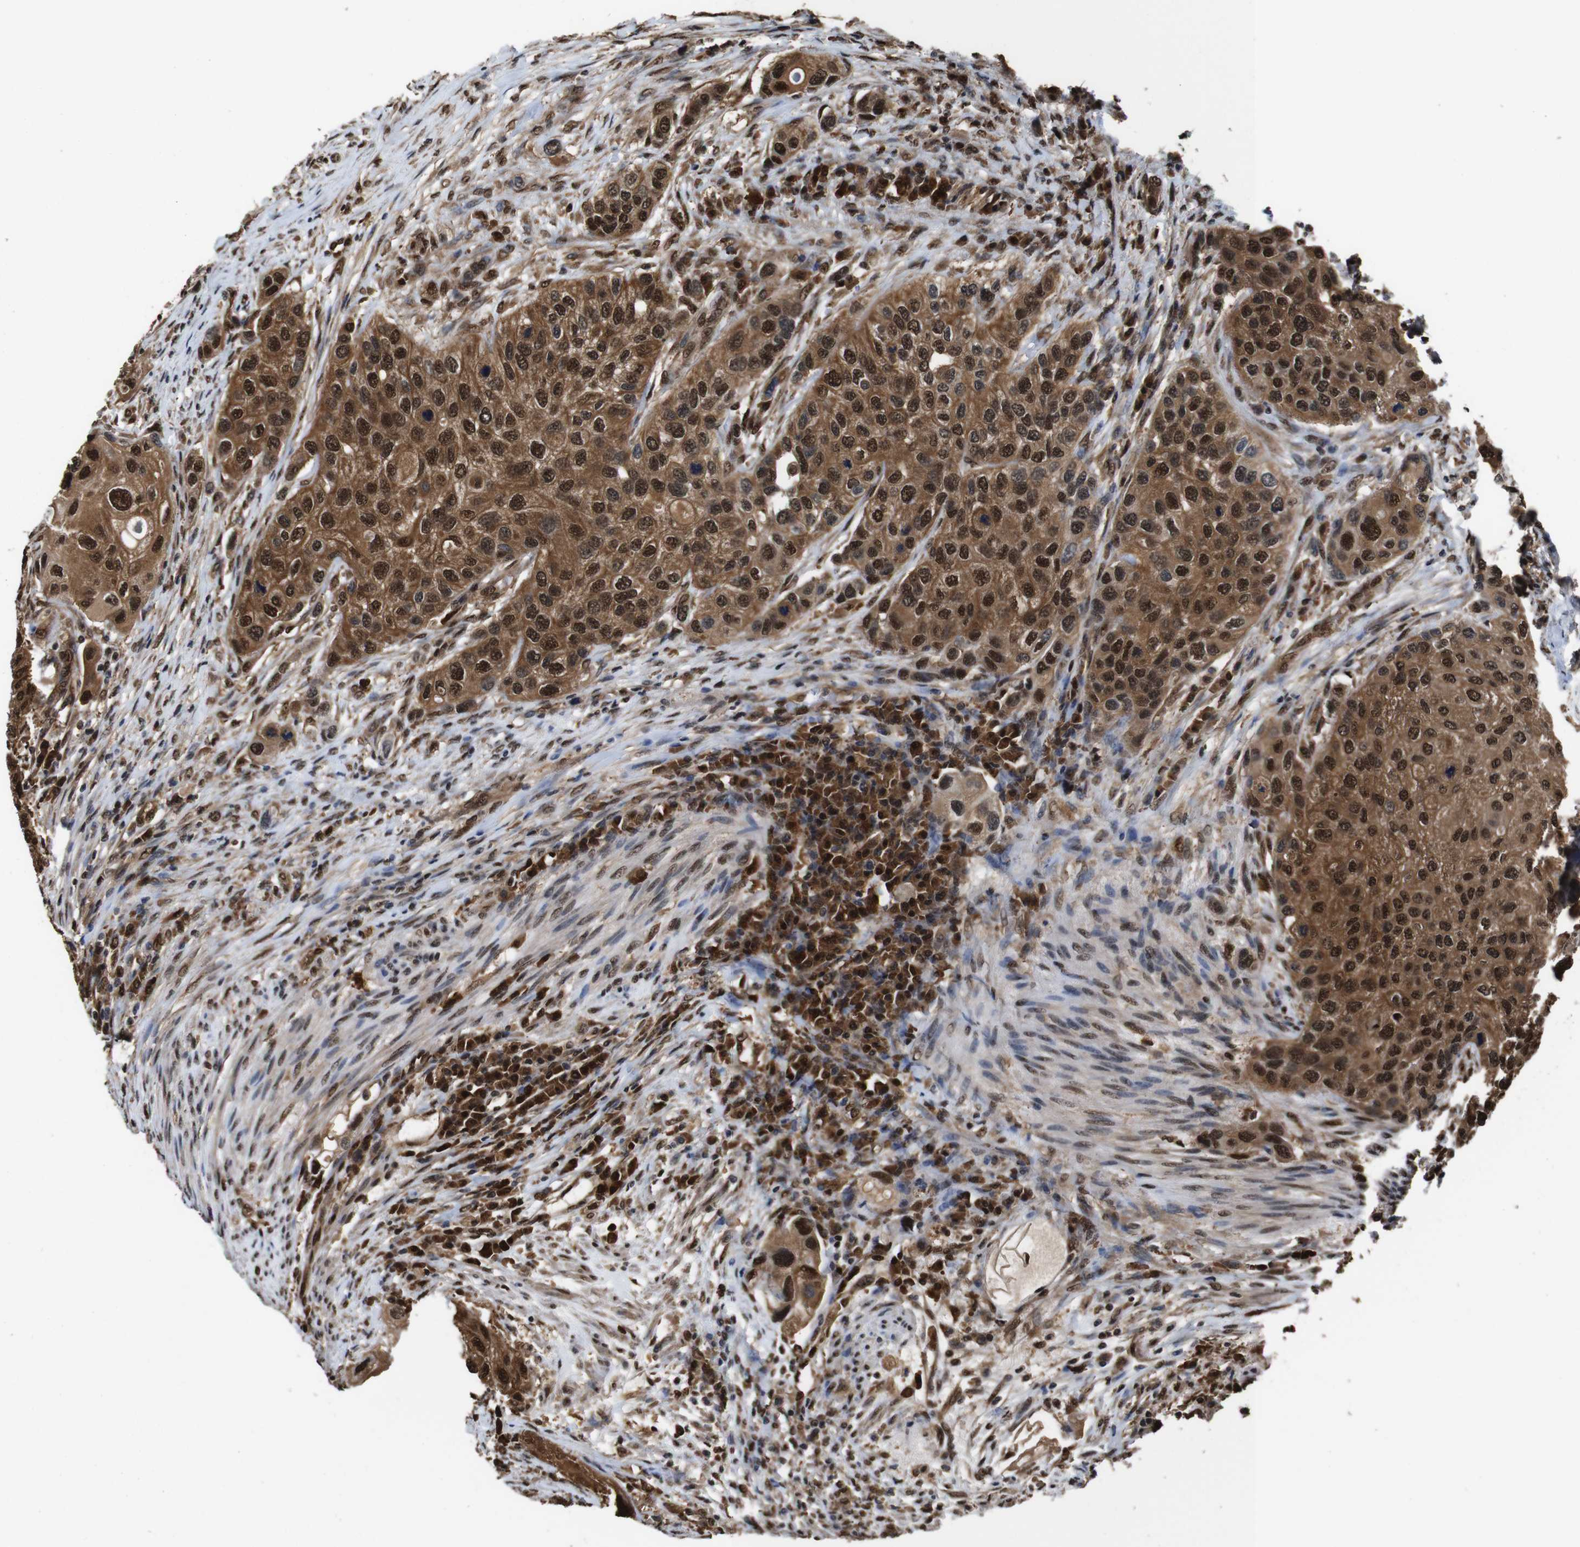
{"staining": {"intensity": "strong", "quantity": ">75%", "location": "cytoplasmic/membranous,nuclear"}, "tissue": "urothelial cancer", "cell_type": "Tumor cells", "image_type": "cancer", "snomed": [{"axis": "morphology", "description": "Urothelial carcinoma, High grade"}, {"axis": "topography", "description": "Urinary bladder"}], "caption": "IHC (DAB) staining of human urothelial cancer demonstrates strong cytoplasmic/membranous and nuclear protein expression in about >75% of tumor cells.", "gene": "VCP", "patient": {"sex": "female", "age": 56}}